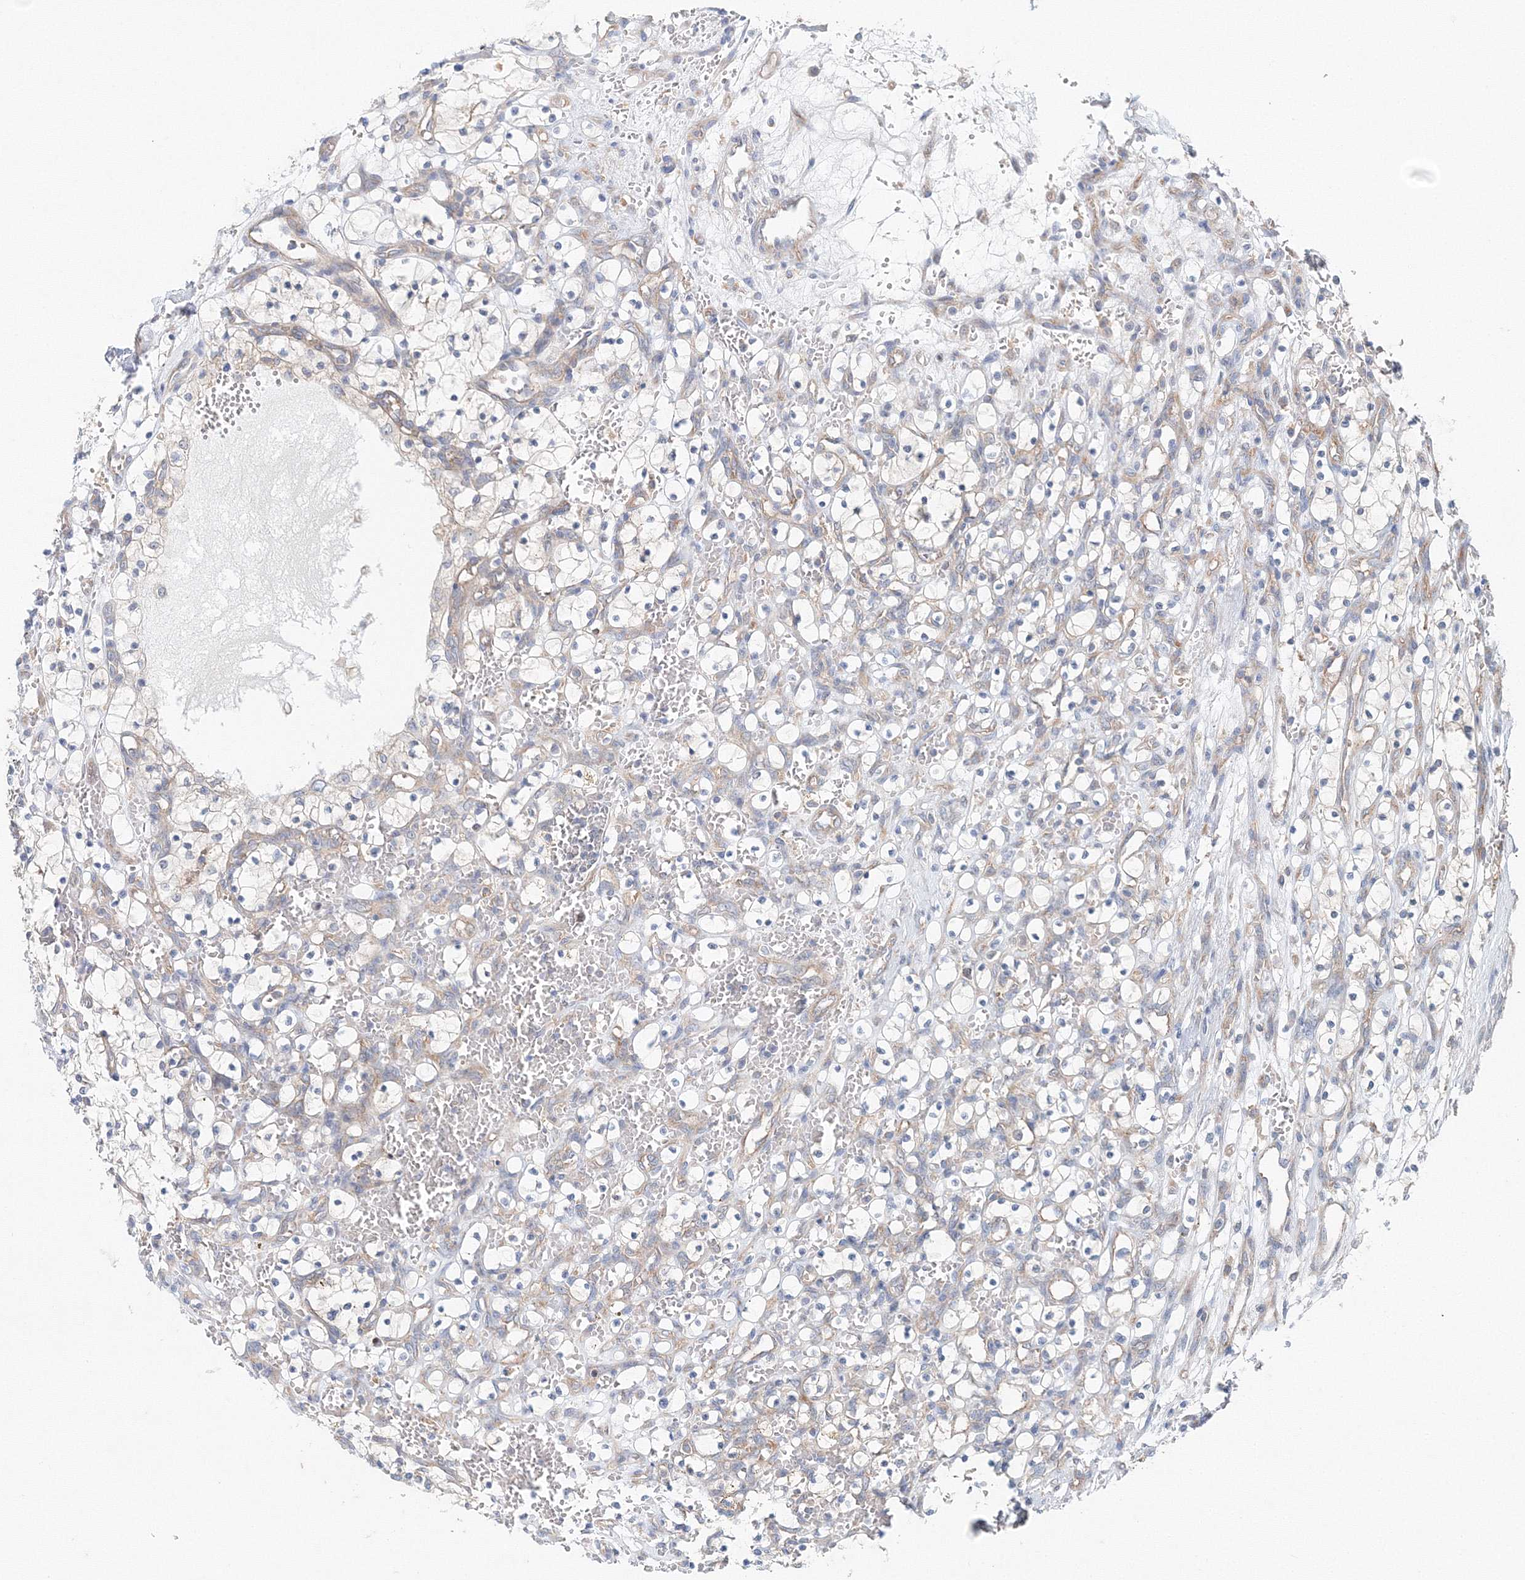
{"staining": {"intensity": "negative", "quantity": "none", "location": "none"}, "tissue": "renal cancer", "cell_type": "Tumor cells", "image_type": "cancer", "snomed": [{"axis": "morphology", "description": "Adenocarcinoma, NOS"}, {"axis": "topography", "description": "Kidney"}], "caption": "Renal cancer was stained to show a protein in brown. There is no significant expression in tumor cells.", "gene": "TPRKB", "patient": {"sex": "female", "age": 69}}